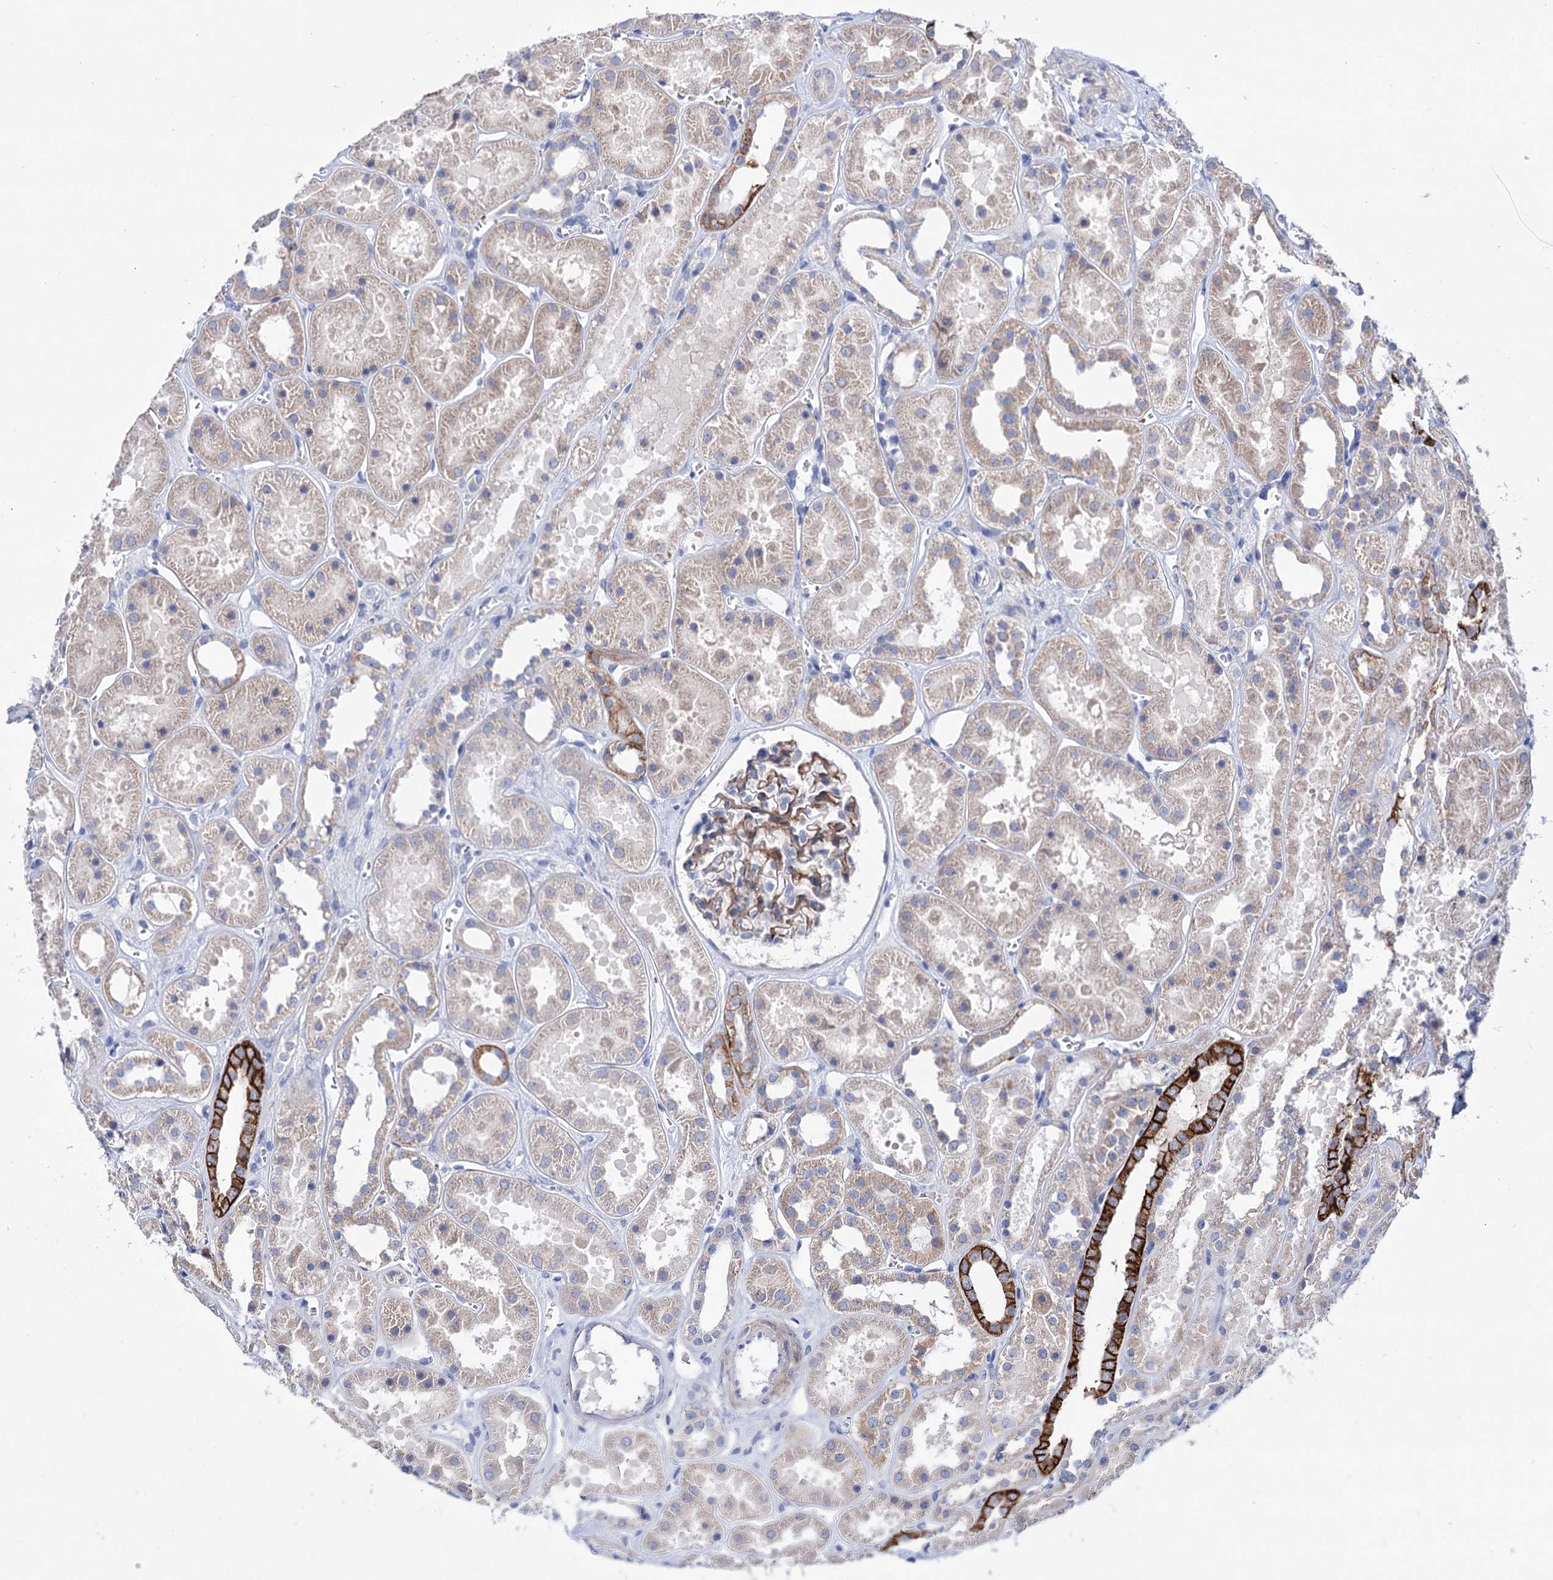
{"staining": {"intensity": "moderate", "quantity": "25%-75%", "location": "cytoplasmic/membranous"}, "tissue": "kidney", "cell_type": "Cells in glomeruli", "image_type": "normal", "snomed": [{"axis": "morphology", "description": "Normal tissue, NOS"}, {"axis": "topography", "description": "Kidney"}], "caption": "High-magnification brightfield microscopy of benign kidney stained with DAB (3,3'-diaminobenzidine) (brown) and counterstained with hematoxylin (blue). cells in glomeruli exhibit moderate cytoplasmic/membranous expression is seen in about25%-75% of cells.", "gene": "YARS2", "patient": {"sex": "female", "age": 41}}